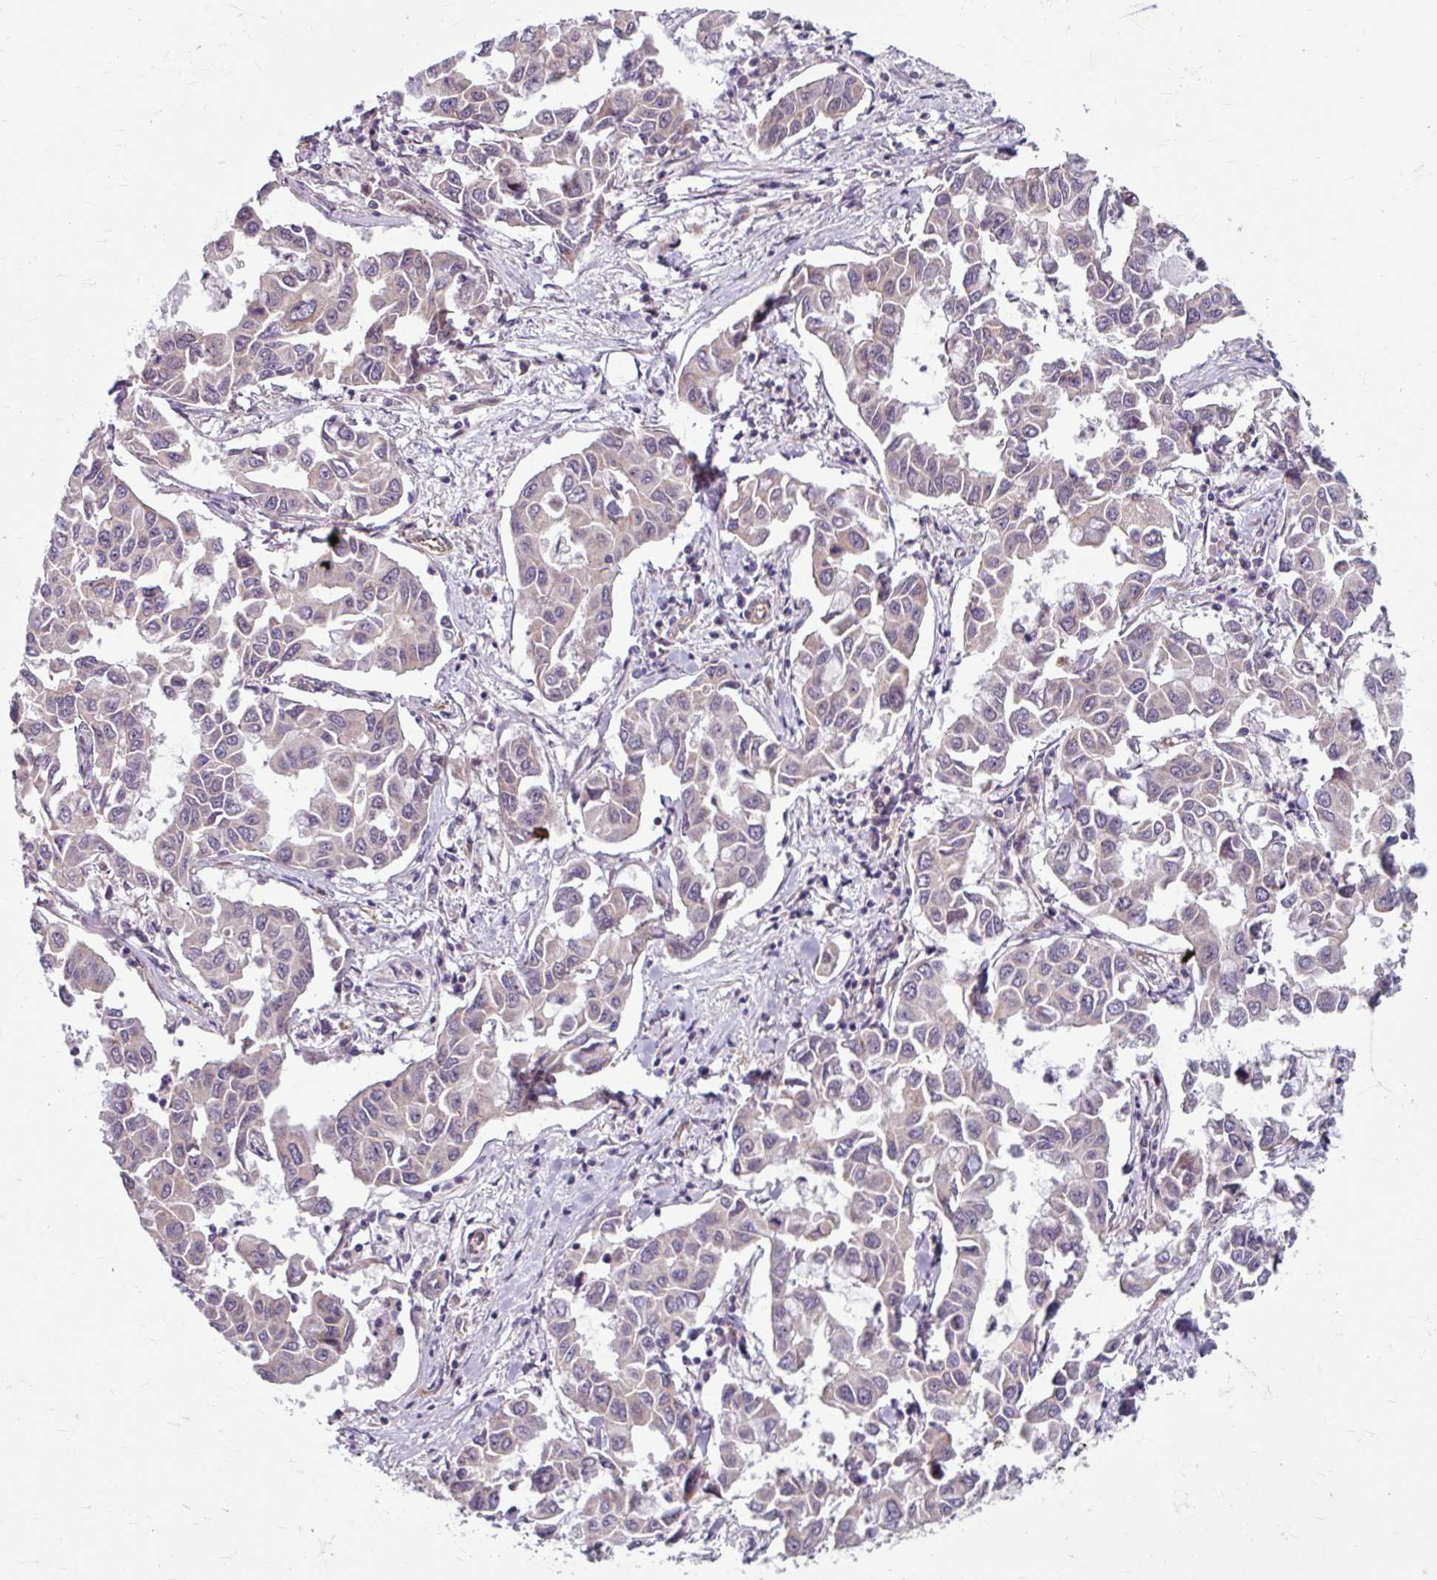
{"staining": {"intensity": "weak", "quantity": "25%-75%", "location": "cytoplasmic/membranous"}, "tissue": "lung cancer", "cell_type": "Tumor cells", "image_type": "cancer", "snomed": [{"axis": "morphology", "description": "Adenocarcinoma, NOS"}, {"axis": "topography", "description": "Lung"}], "caption": "Tumor cells exhibit low levels of weak cytoplasmic/membranous staining in approximately 25%-75% of cells in human lung adenocarcinoma.", "gene": "DAAM2", "patient": {"sex": "male", "age": 64}}